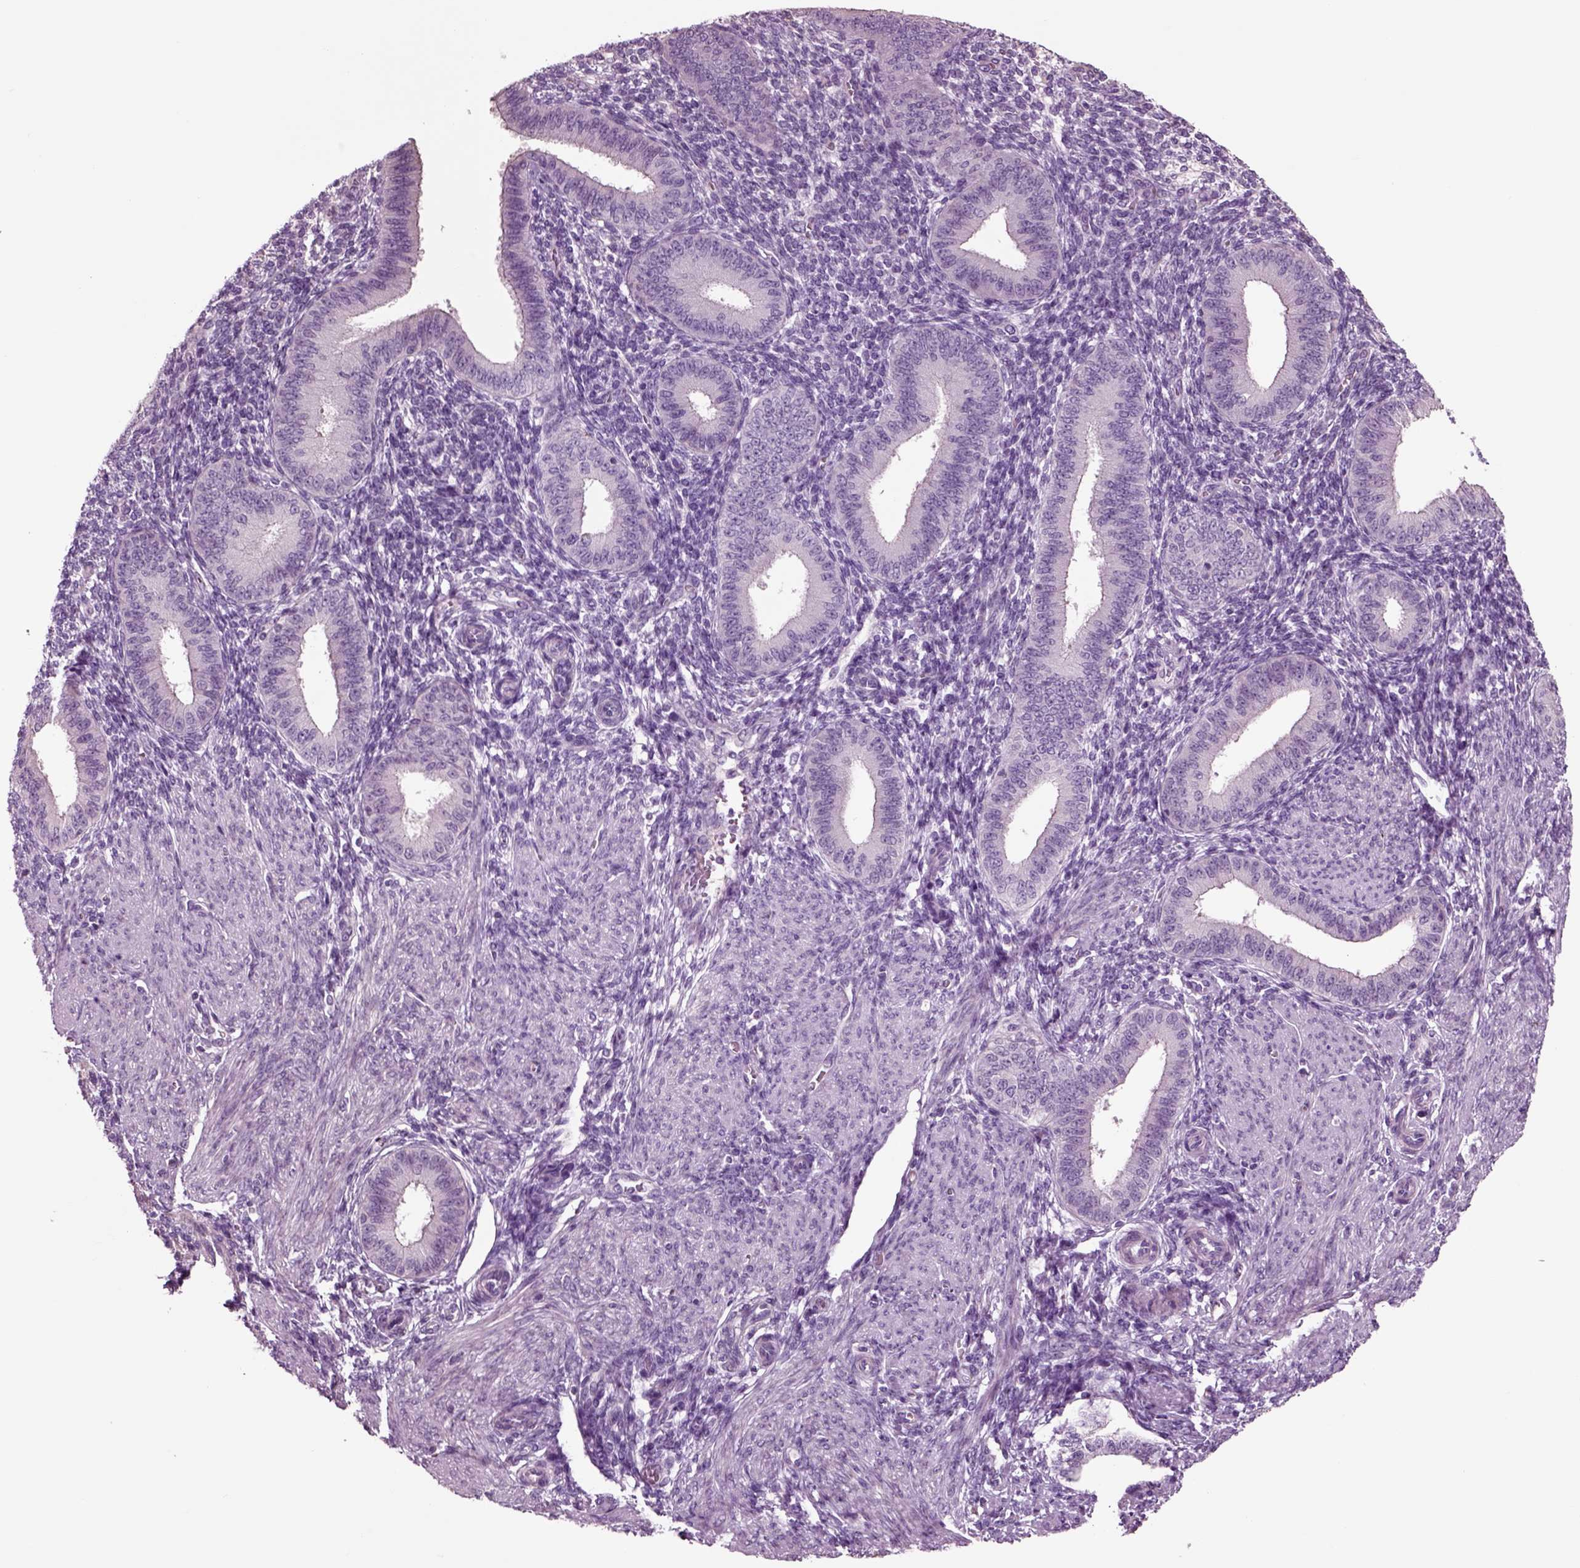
{"staining": {"intensity": "negative", "quantity": "none", "location": "none"}, "tissue": "endometrium", "cell_type": "Cells in endometrial stroma", "image_type": "normal", "snomed": [{"axis": "morphology", "description": "Normal tissue, NOS"}, {"axis": "topography", "description": "Endometrium"}], "caption": "Histopathology image shows no significant protein staining in cells in endometrial stroma of benign endometrium. (DAB IHC visualized using brightfield microscopy, high magnification).", "gene": "CHGB", "patient": {"sex": "female", "age": 39}}